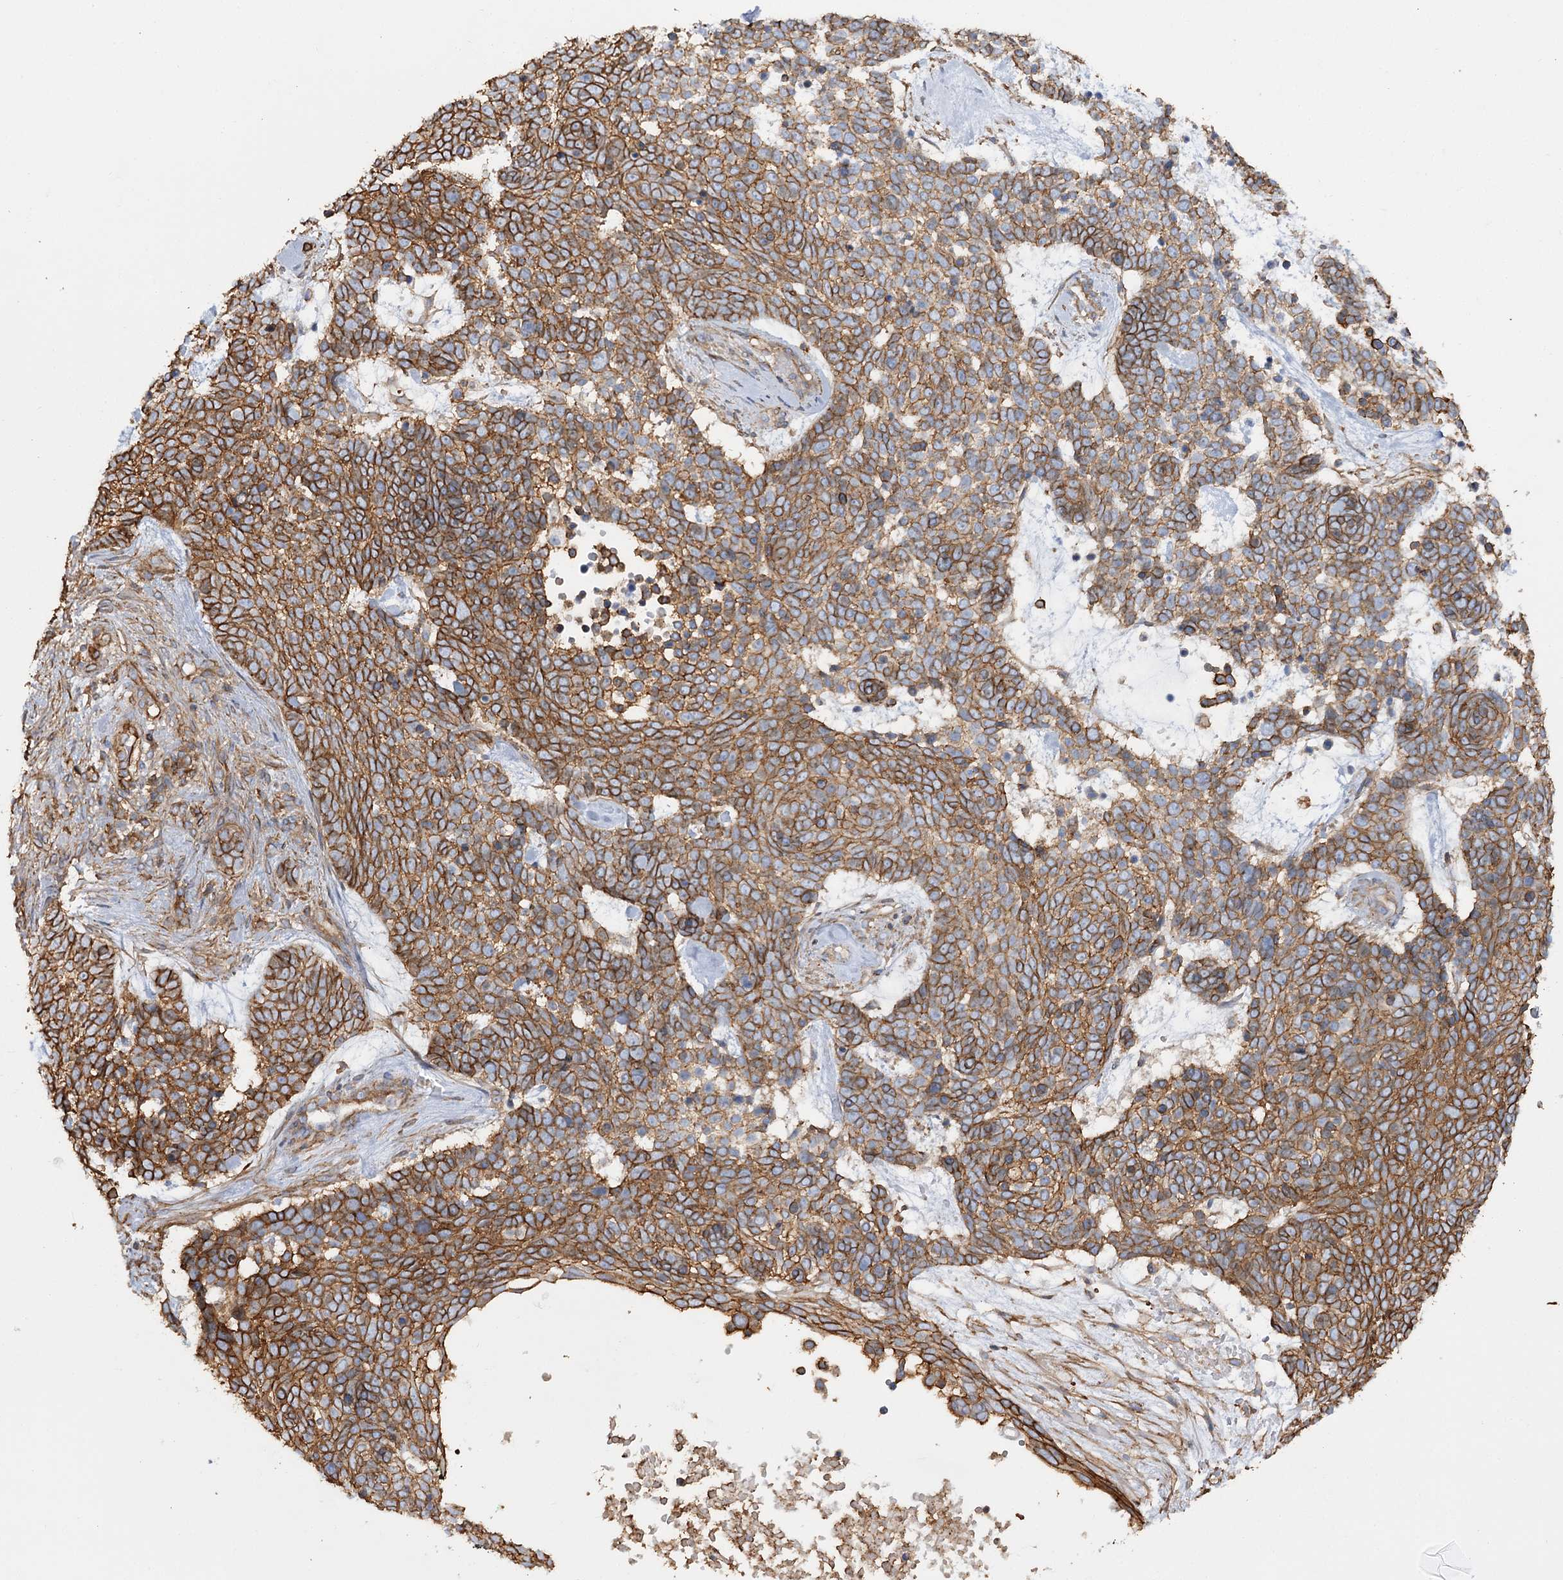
{"staining": {"intensity": "moderate", "quantity": ">75%", "location": "cytoplasmic/membranous"}, "tissue": "skin cancer", "cell_type": "Tumor cells", "image_type": "cancer", "snomed": [{"axis": "morphology", "description": "Basal cell carcinoma"}, {"axis": "topography", "description": "Skin"}], "caption": "Basal cell carcinoma (skin) was stained to show a protein in brown. There is medium levels of moderate cytoplasmic/membranous staining in about >75% of tumor cells.", "gene": "SYNPO2", "patient": {"sex": "female", "age": 81}}